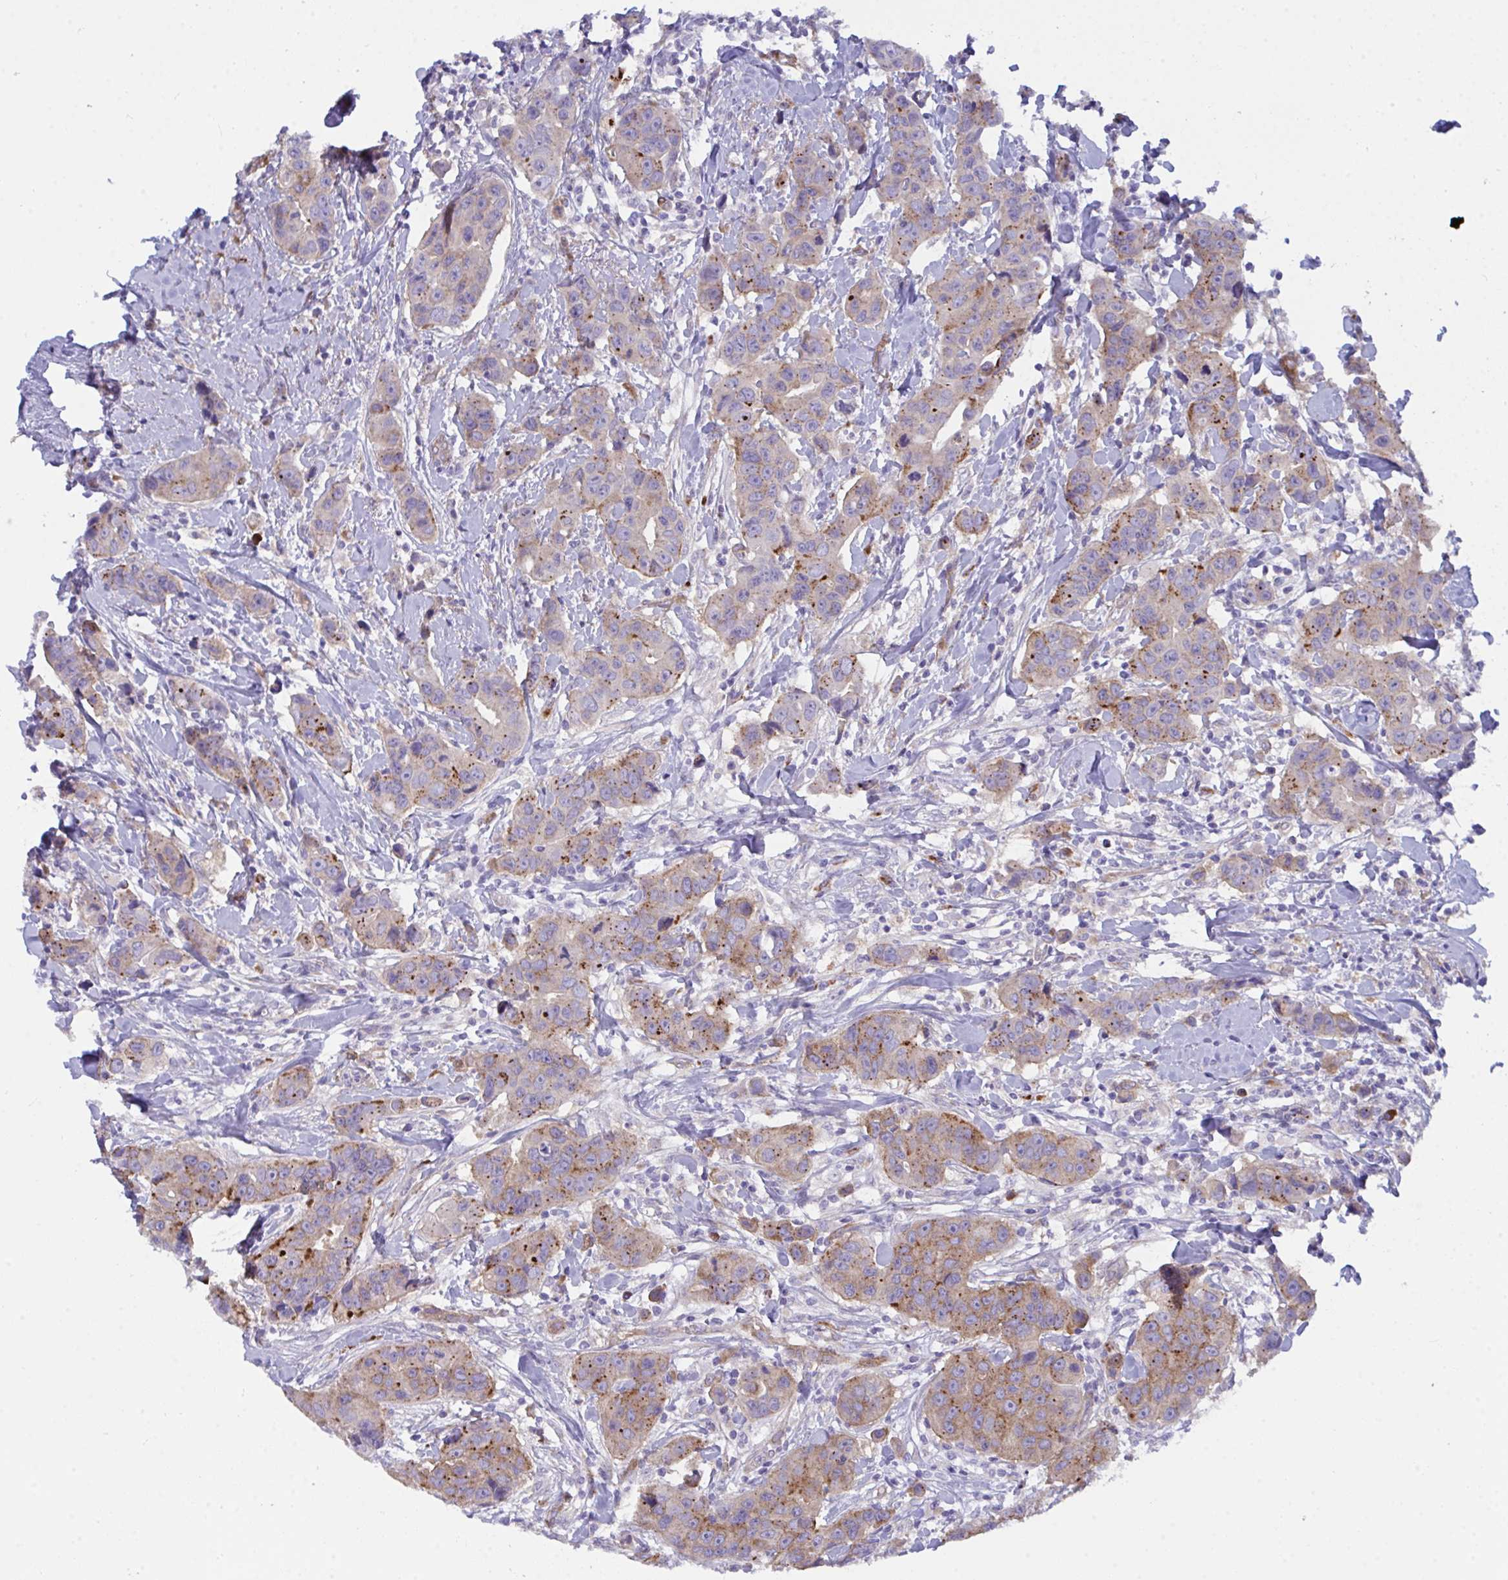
{"staining": {"intensity": "moderate", "quantity": "25%-75%", "location": "cytoplasmic/membranous"}, "tissue": "breast cancer", "cell_type": "Tumor cells", "image_type": "cancer", "snomed": [{"axis": "morphology", "description": "Duct carcinoma"}, {"axis": "topography", "description": "Breast"}], "caption": "Human intraductal carcinoma (breast) stained with a brown dye shows moderate cytoplasmic/membranous positive expression in approximately 25%-75% of tumor cells.", "gene": "GAB1", "patient": {"sex": "female", "age": 24}}